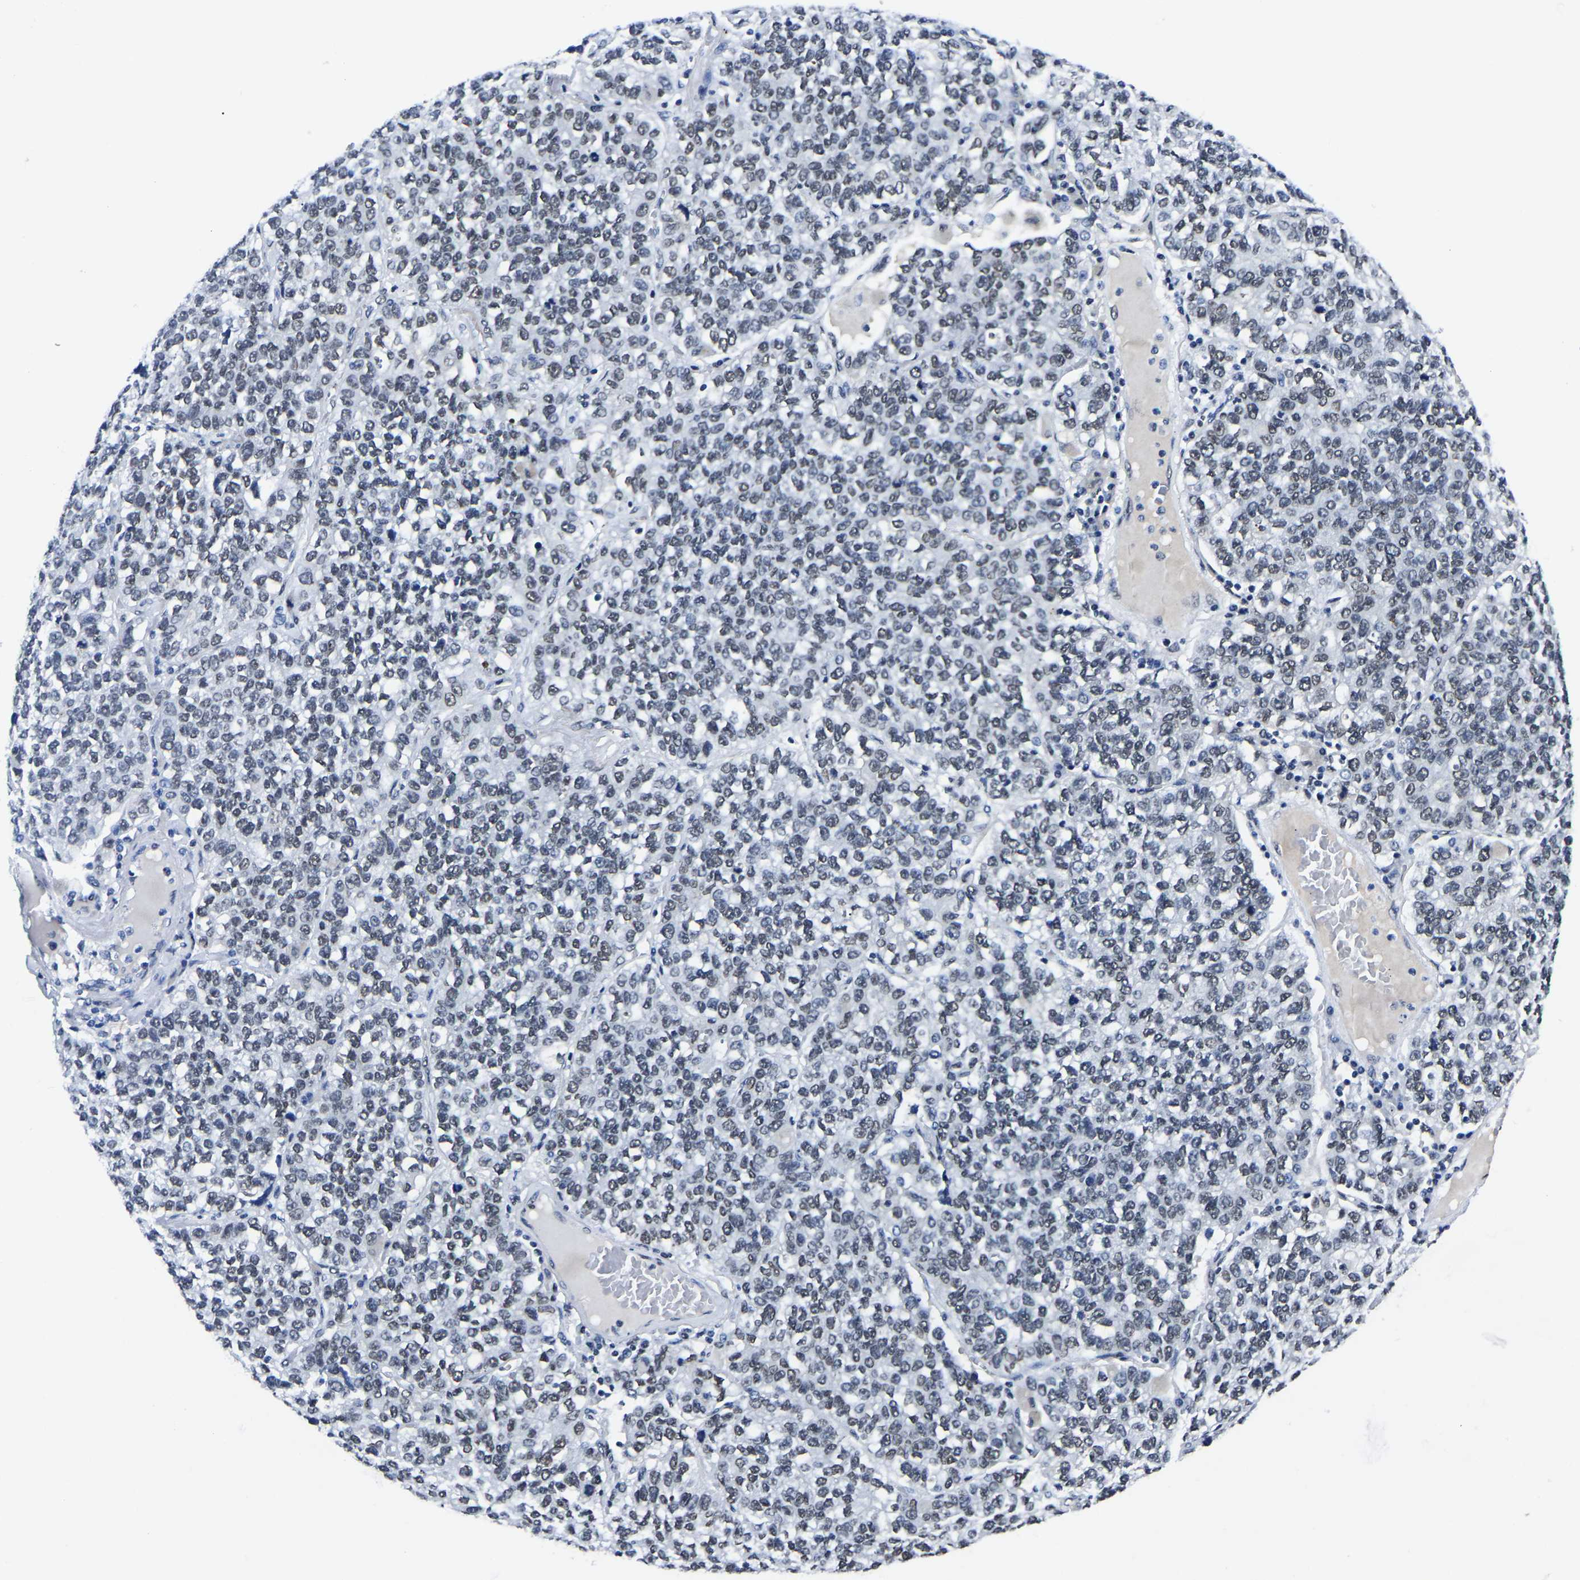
{"staining": {"intensity": "weak", "quantity": "25%-75%", "location": "nuclear"}, "tissue": "lung cancer", "cell_type": "Tumor cells", "image_type": "cancer", "snomed": [{"axis": "morphology", "description": "Adenocarcinoma, NOS"}, {"axis": "topography", "description": "Lung"}], "caption": "High-magnification brightfield microscopy of lung cancer (adenocarcinoma) stained with DAB (3,3'-diaminobenzidine) (brown) and counterstained with hematoxylin (blue). tumor cells exhibit weak nuclear expression is seen in approximately25%-75% of cells.", "gene": "TRIM35", "patient": {"sex": "male", "age": 49}}